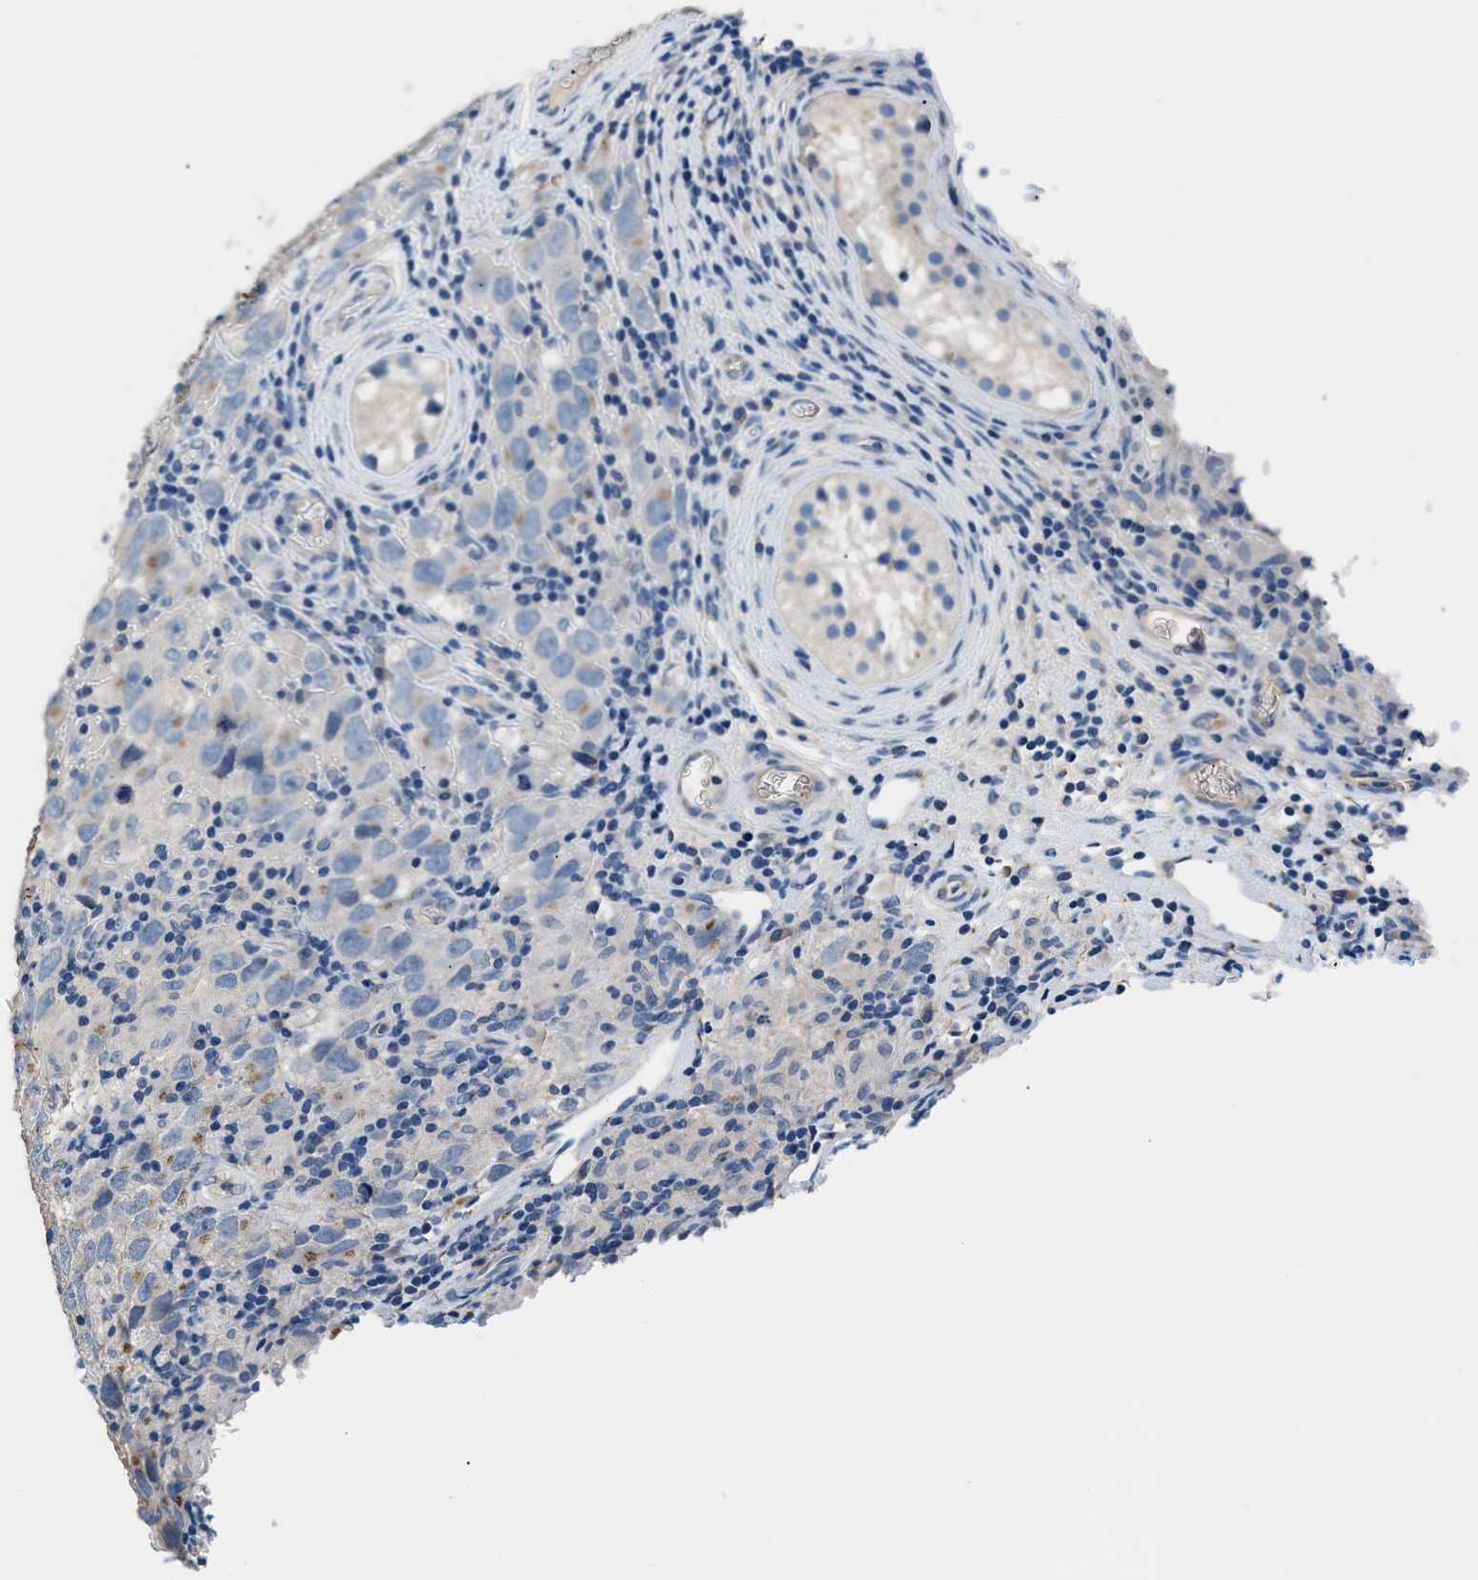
{"staining": {"intensity": "moderate", "quantity": "25%-75%", "location": "cytoplasmic/membranous"}, "tissue": "testis cancer", "cell_type": "Tumor cells", "image_type": "cancer", "snomed": [{"axis": "morphology", "description": "Carcinoma, Embryonal, NOS"}, {"axis": "topography", "description": "Testis"}], "caption": "Immunohistochemical staining of human testis cancer exhibits medium levels of moderate cytoplasmic/membranous protein positivity in about 25%-75% of tumor cells.", "gene": "GOLM1", "patient": {"sex": "male", "age": 21}}